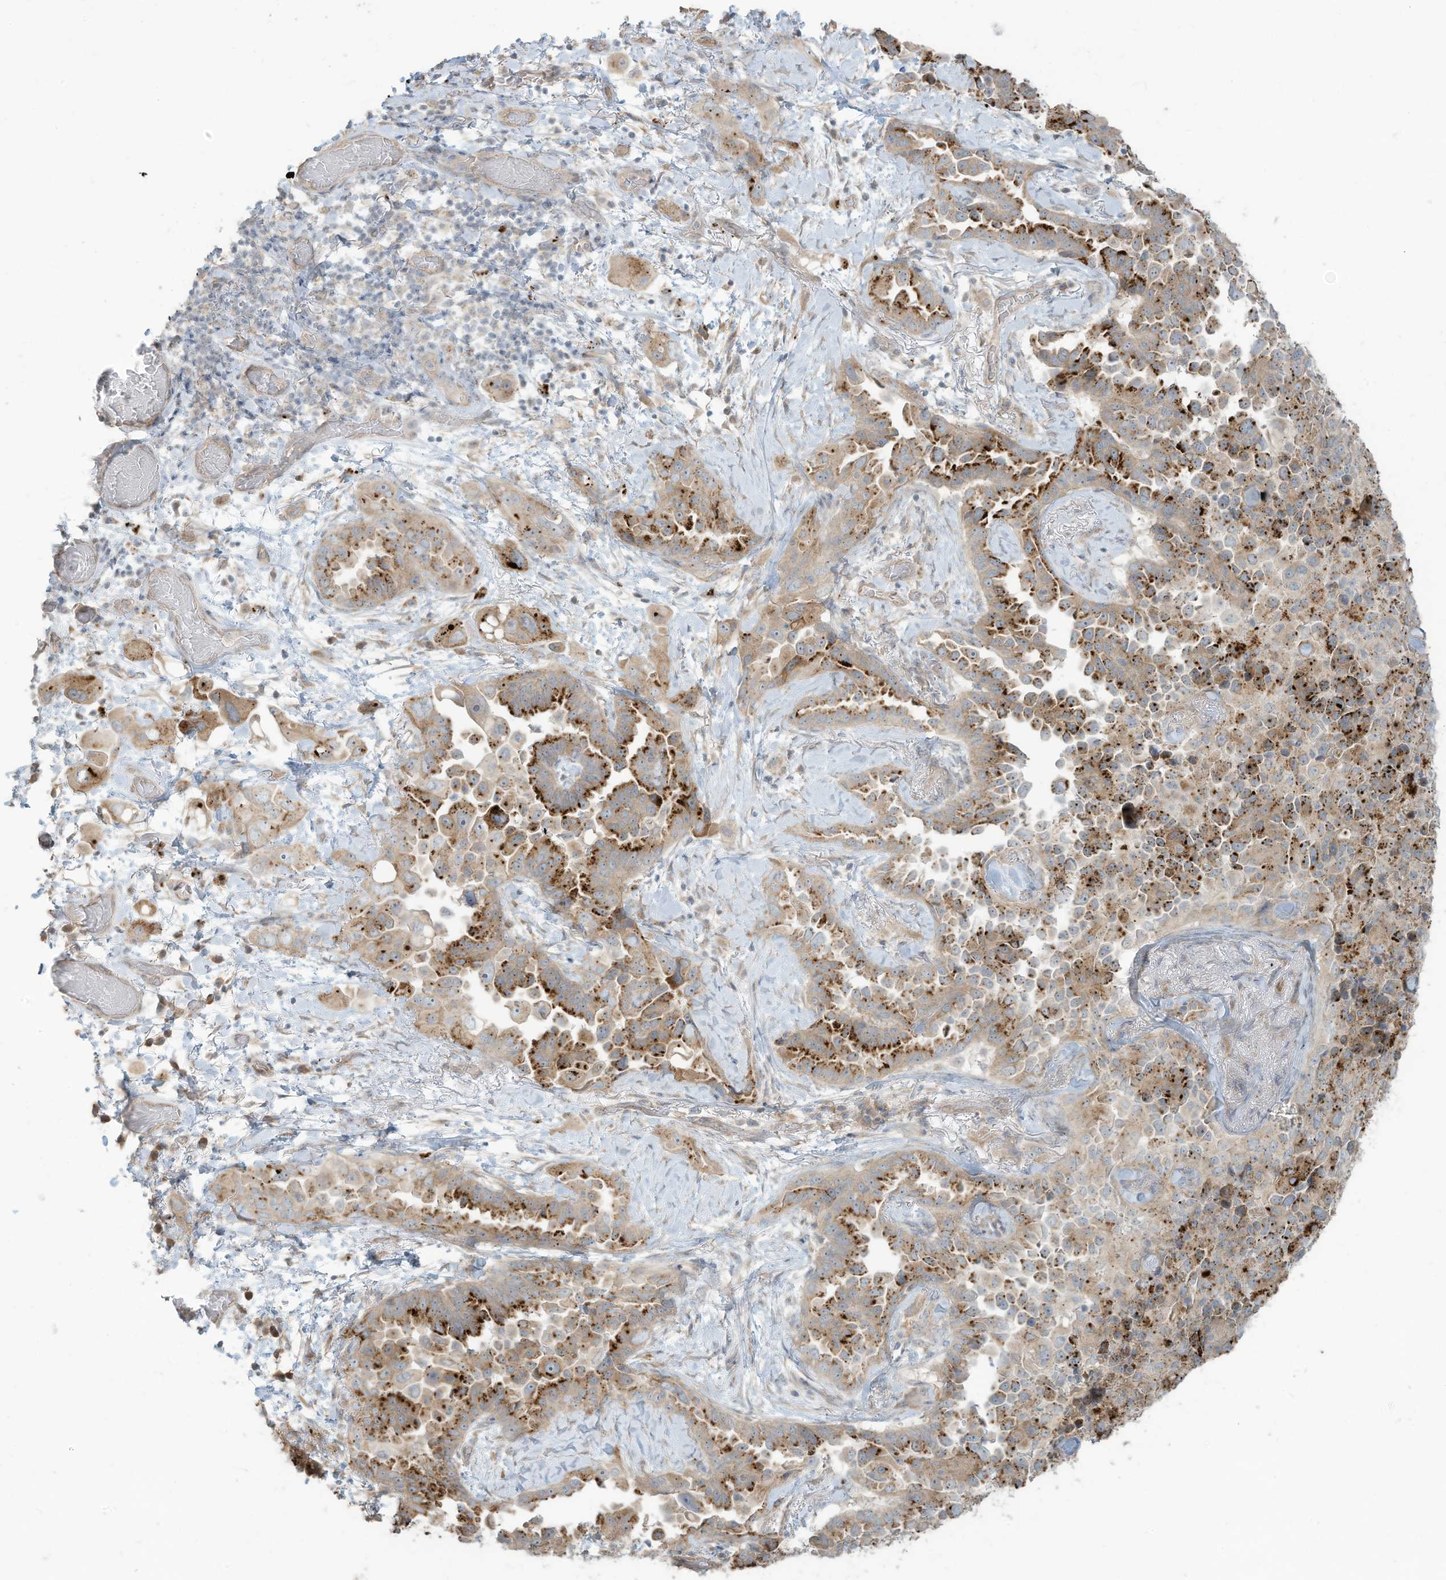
{"staining": {"intensity": "moderate", "quantity": ">75%", "location": "cytoplasmic/membranous"}, "tissue": "lung cancer", "cell_type": "Tumor cells", "image_type": "cancer", "snomed": [{"axis": "morphology", "description": "Adenocarcinoma, NOS"}, {"axis": "topography", "description": "Lung"}], "caption": "Protein analysis of adenocarcinoma (lung) tissue shows moderate cytoplasmic/membranous expression in about >75% of tumor cells. (DAB (3,3'-diaminobenzidine) IHC, brown staining for protein, blue staining for nuclei).", "gene": "MAGIX", "patient": {"sex": "female", "age": 67}}